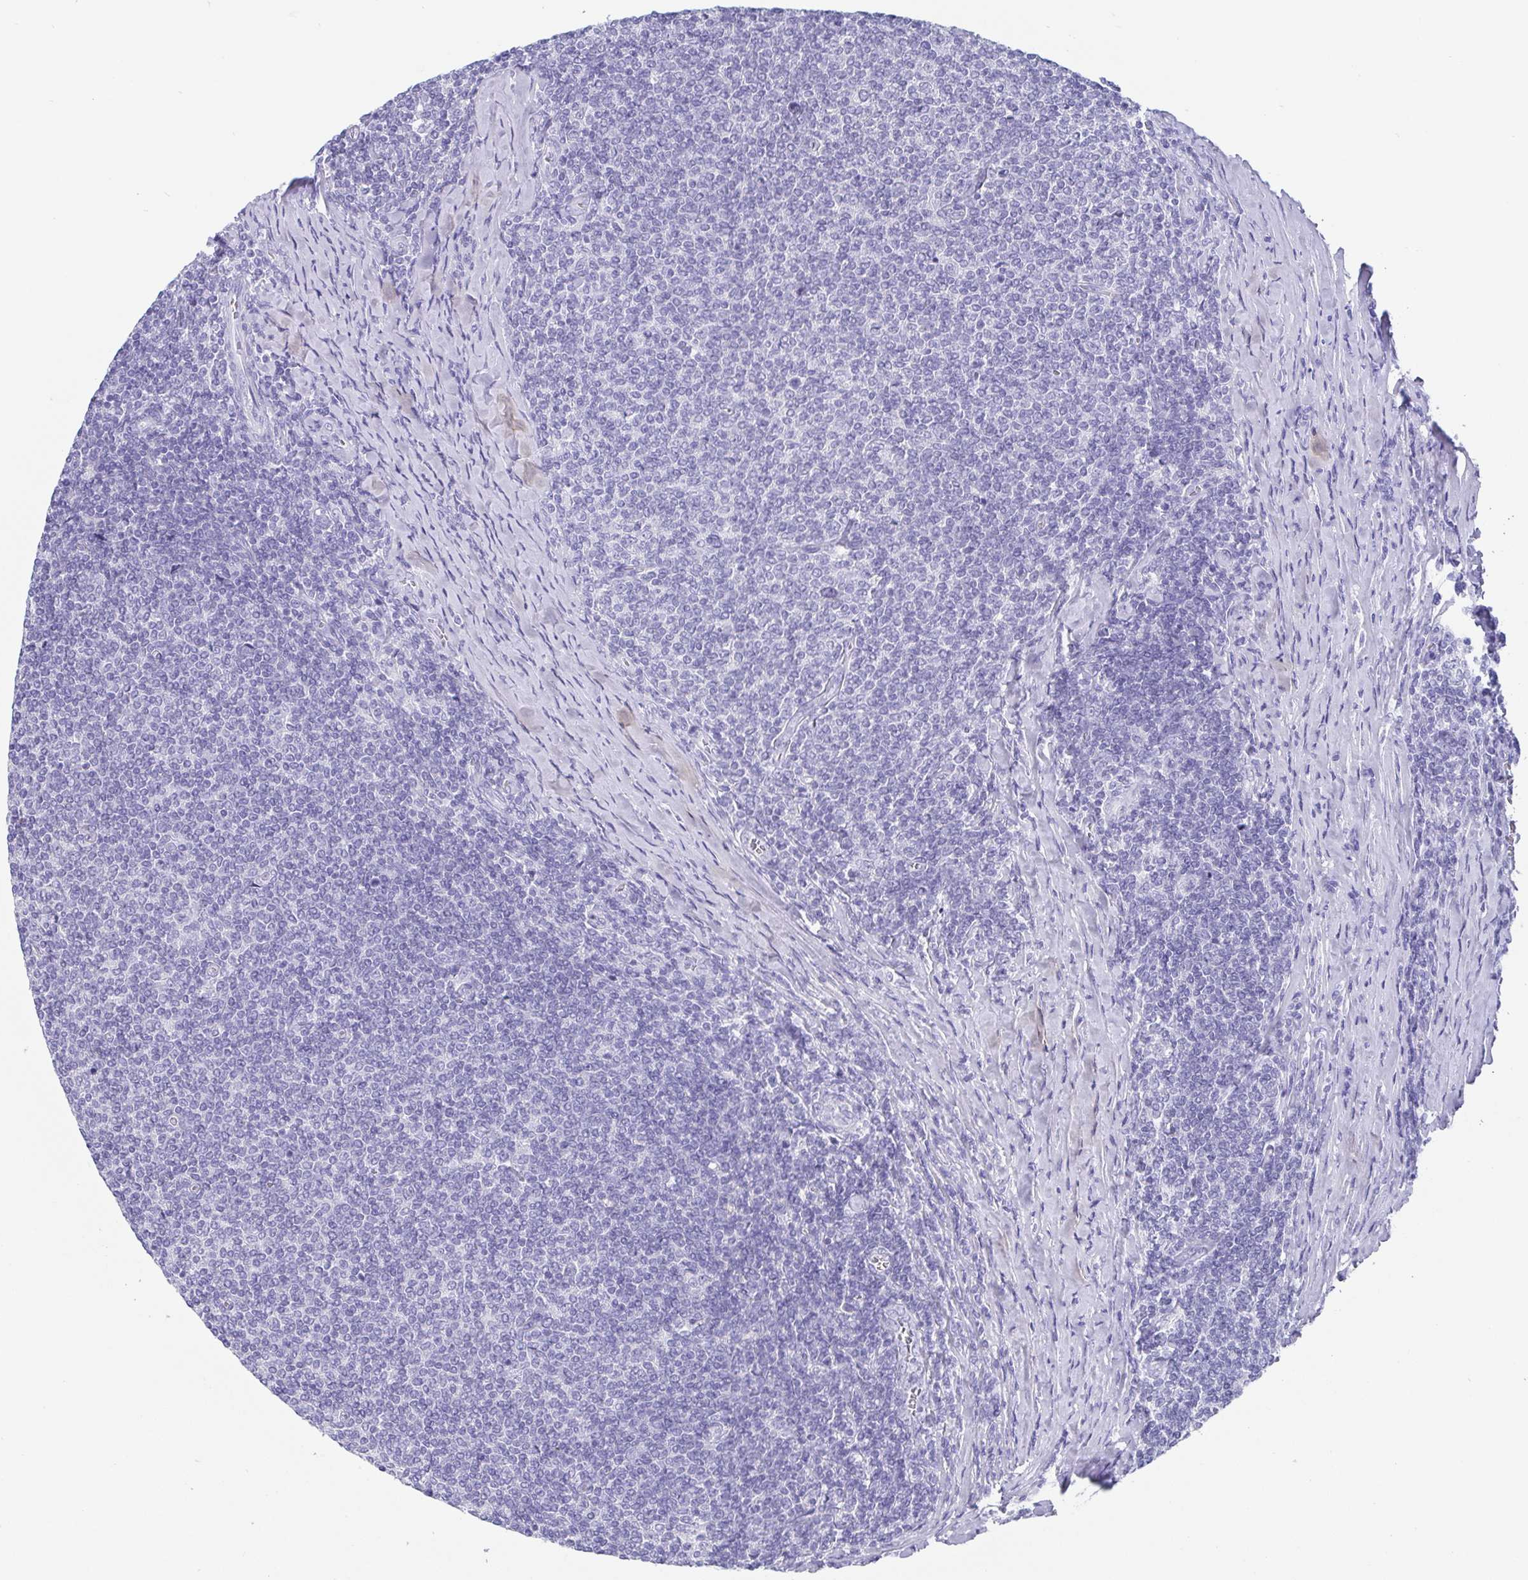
{"staining": {"intensity": "negative", "quantity": "none", "location": "none"}, "tissue": "lymphoma", "cell_type": "Tumor cells", "image_type": "cancer", "snomed": [{"axis": "morphology", "description": "Malignant lymphoma, non-Hodgkin's type, Low grade"}, {"axis": "topography", "description": "Lymph node"}], "caption": "Tumor cells are negative for brown protein staining in low-grade malignant lymphoma, non-Hodgkin's type. (Brightfield microscopy of DAB IHC at high magnification).", "gene": "SCGN", "patient": {"sex": "male", "age": 52}}